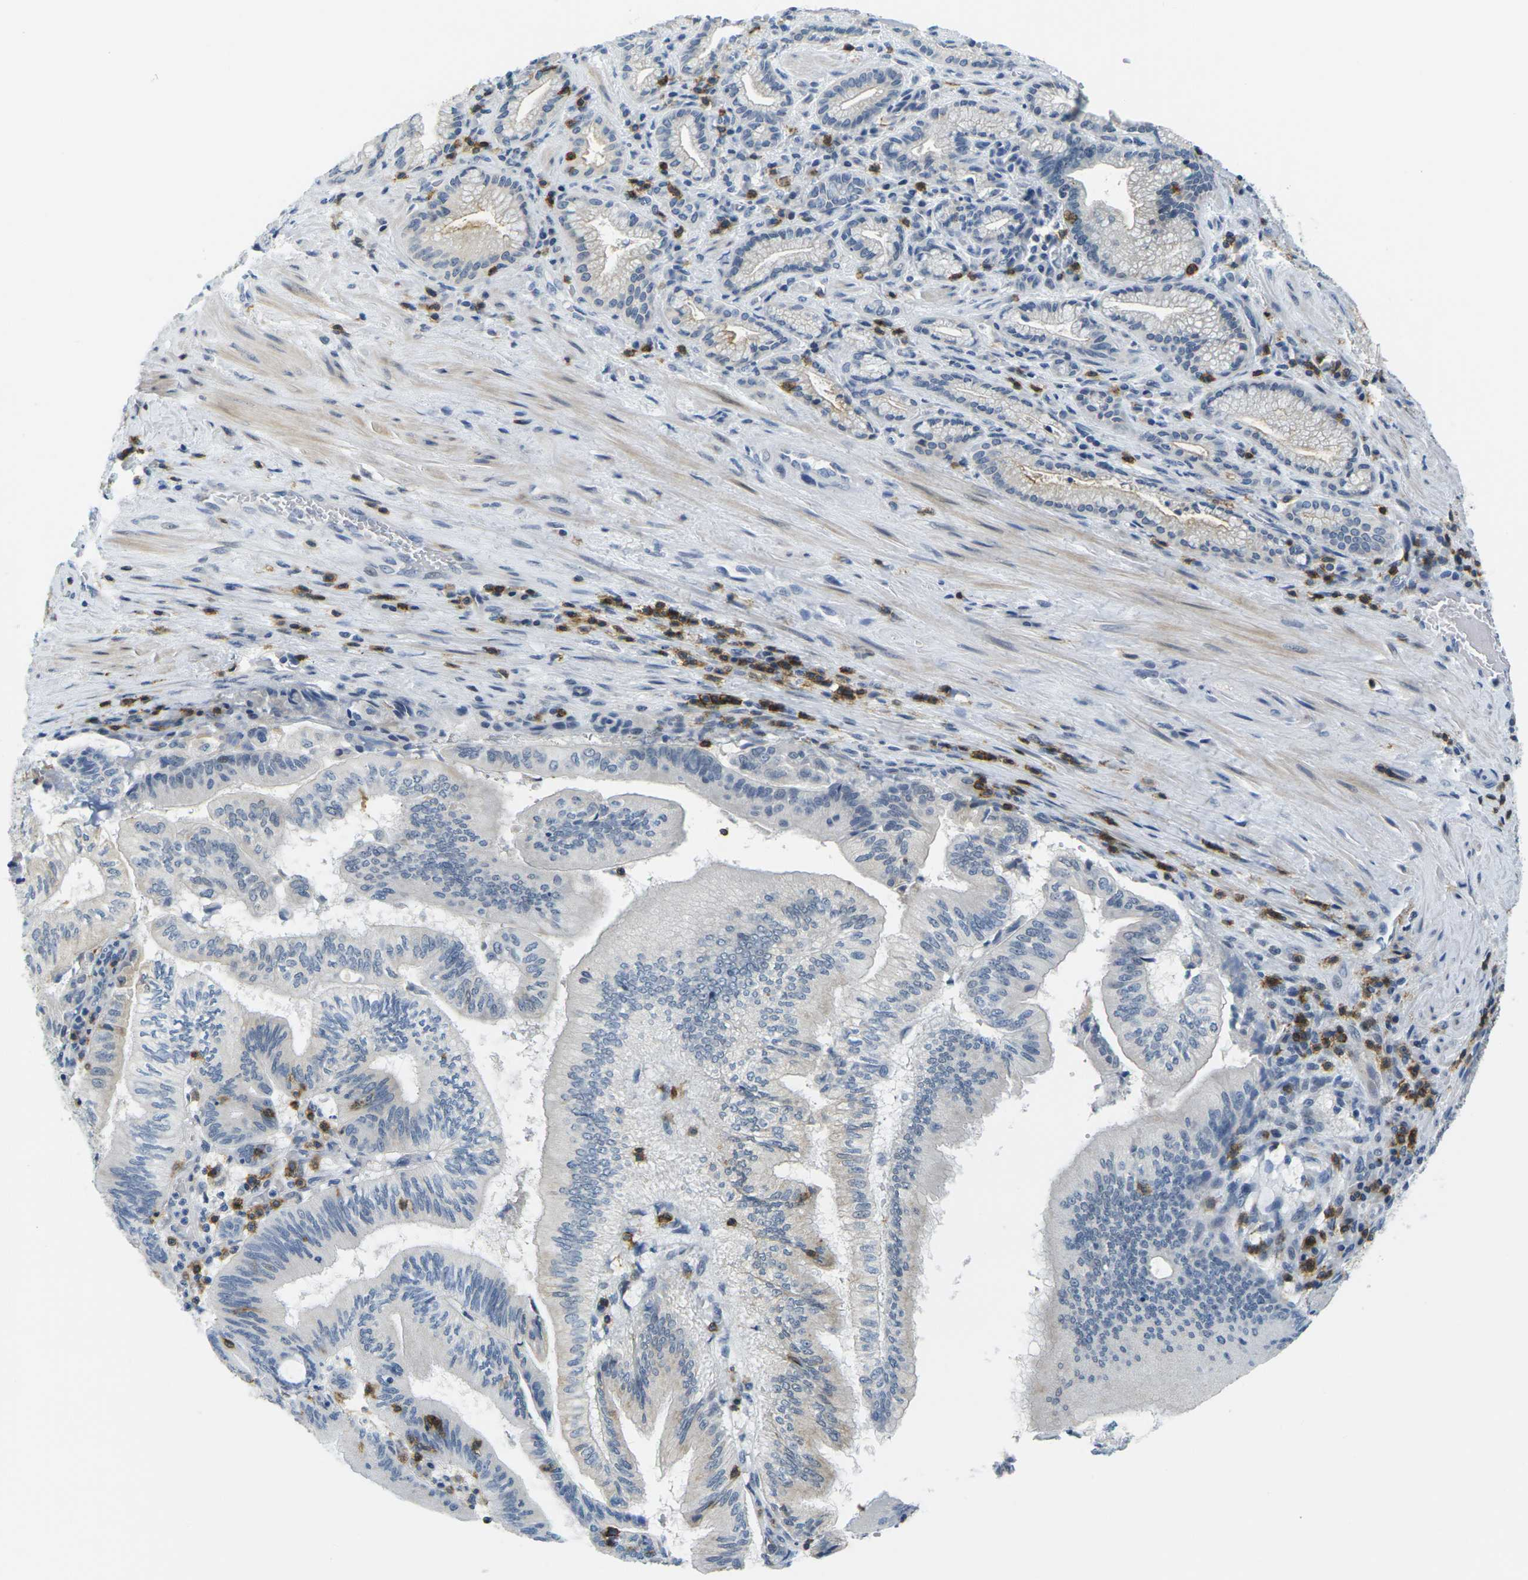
{"staining": {"intensity": "moderate", "quantity": "<25%", "location": "cytoplasmic/membranous"}, "tissue": "pancreatic cancer", "cell_type": "Tumor cells", "image_type": "cancer", "snomed": [{"axis": "morphology", "description": "Adenocarcinoma, NOS"}, {"axis": "topography", "description": "Pancreas"}], "caption": "A histopathology image of human pancreatic cancer stained for a protein shows moderate cytoplasmic/membranous brown staining in tumor cells. (IHC, brightfield microscopy, high magnification).", "gene": "CD3D", "patient": {"sex": "male", "age": 82}}